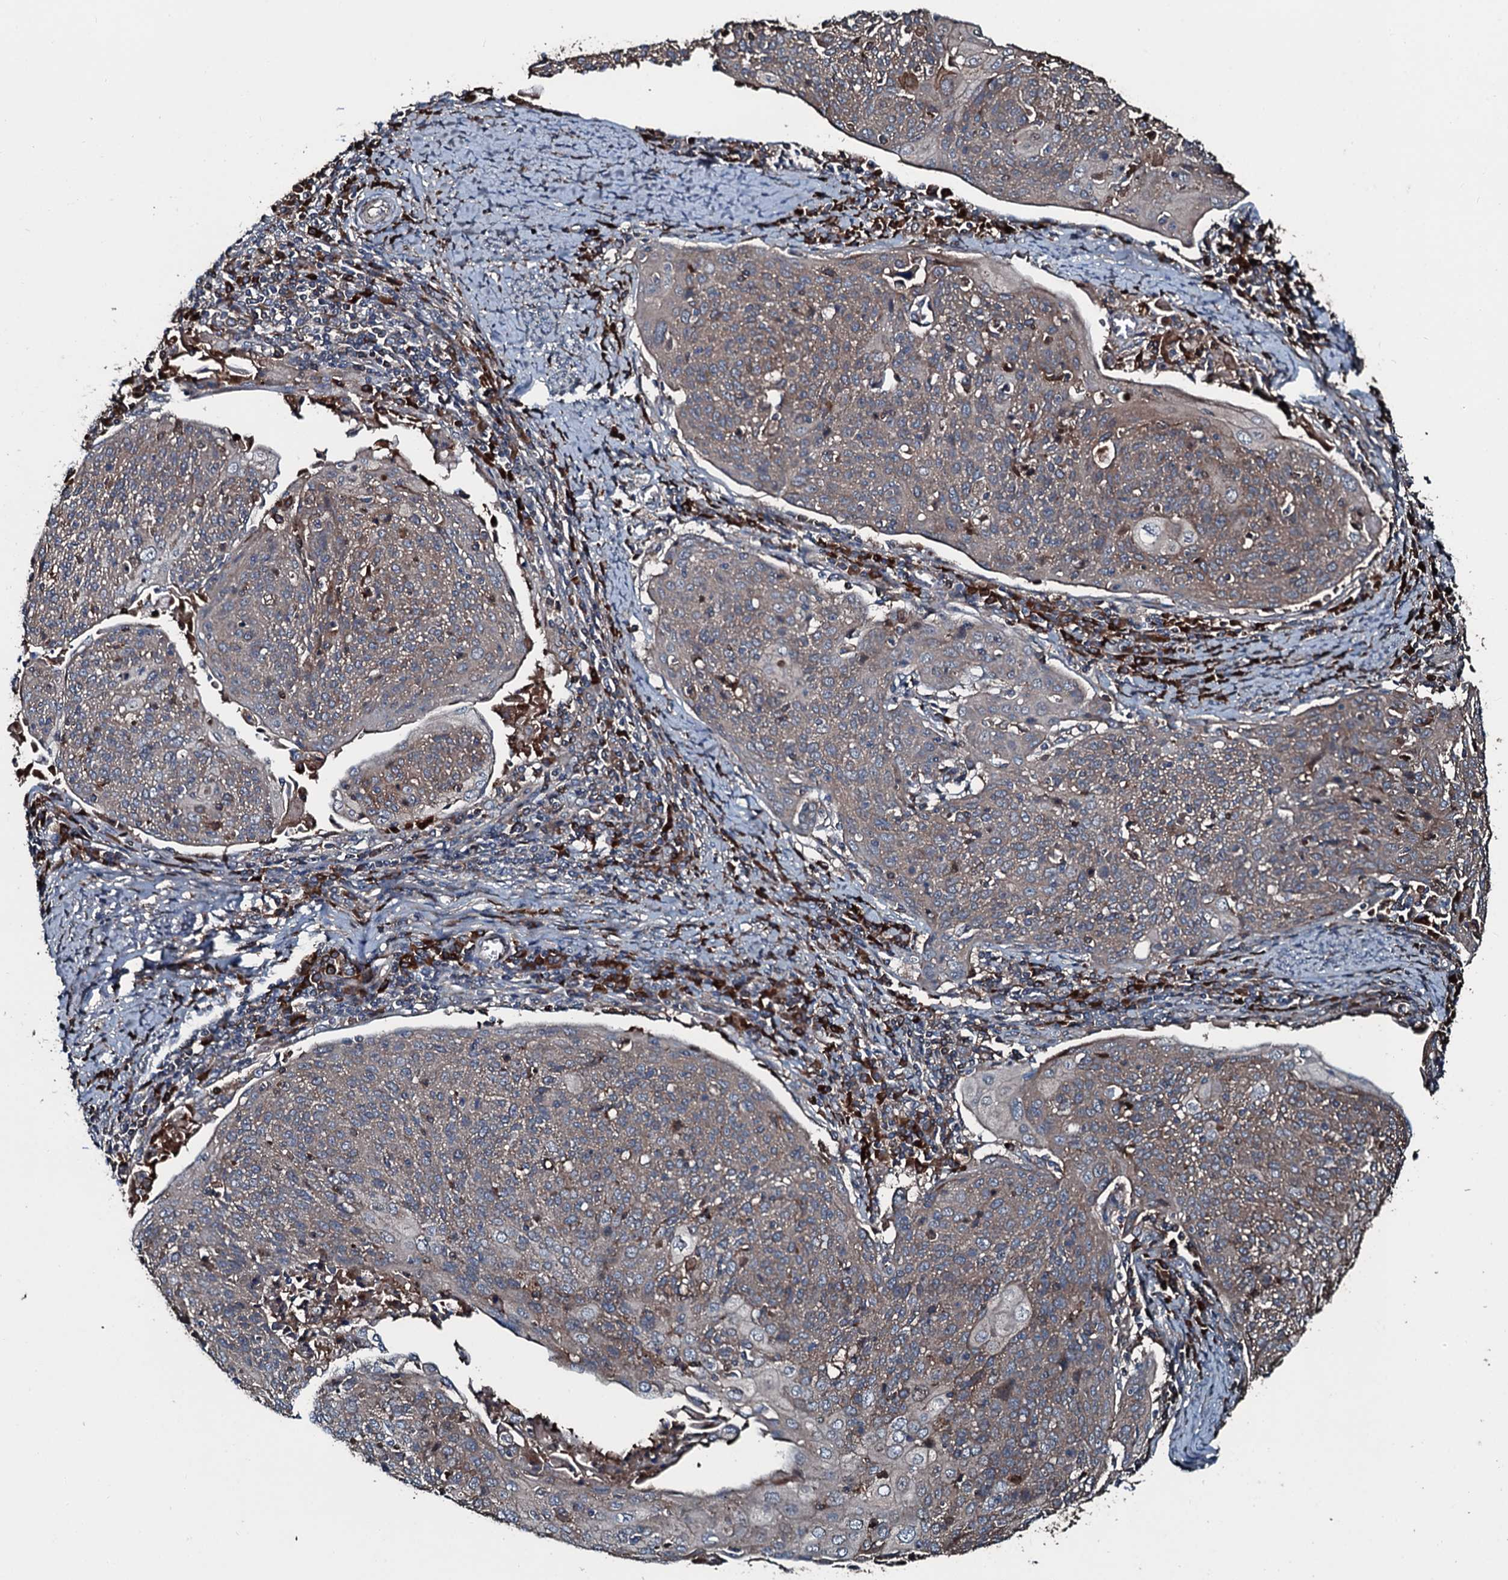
{"staining": {"intensity": "weak", "quantity": "25%-75%", "location": "cytoplasmic/membranous"}, "tissue": "cervical cancer", "cell_type": "Tumor cells", "image_type": "cancer", "snomed": [{"axis": "morphology", "description": "Squamous cell carcinoma, NOS"}, {"axis": "topography", "description": "Cervix"}], "caption": "Human cervical cancer stained with a brown dye reveals weak cytoplasmic/membranous positive staining in about 25%-75% of tumor cells.", "gene": "AARS1", "patient": {"sex": "female", "age": 67}}